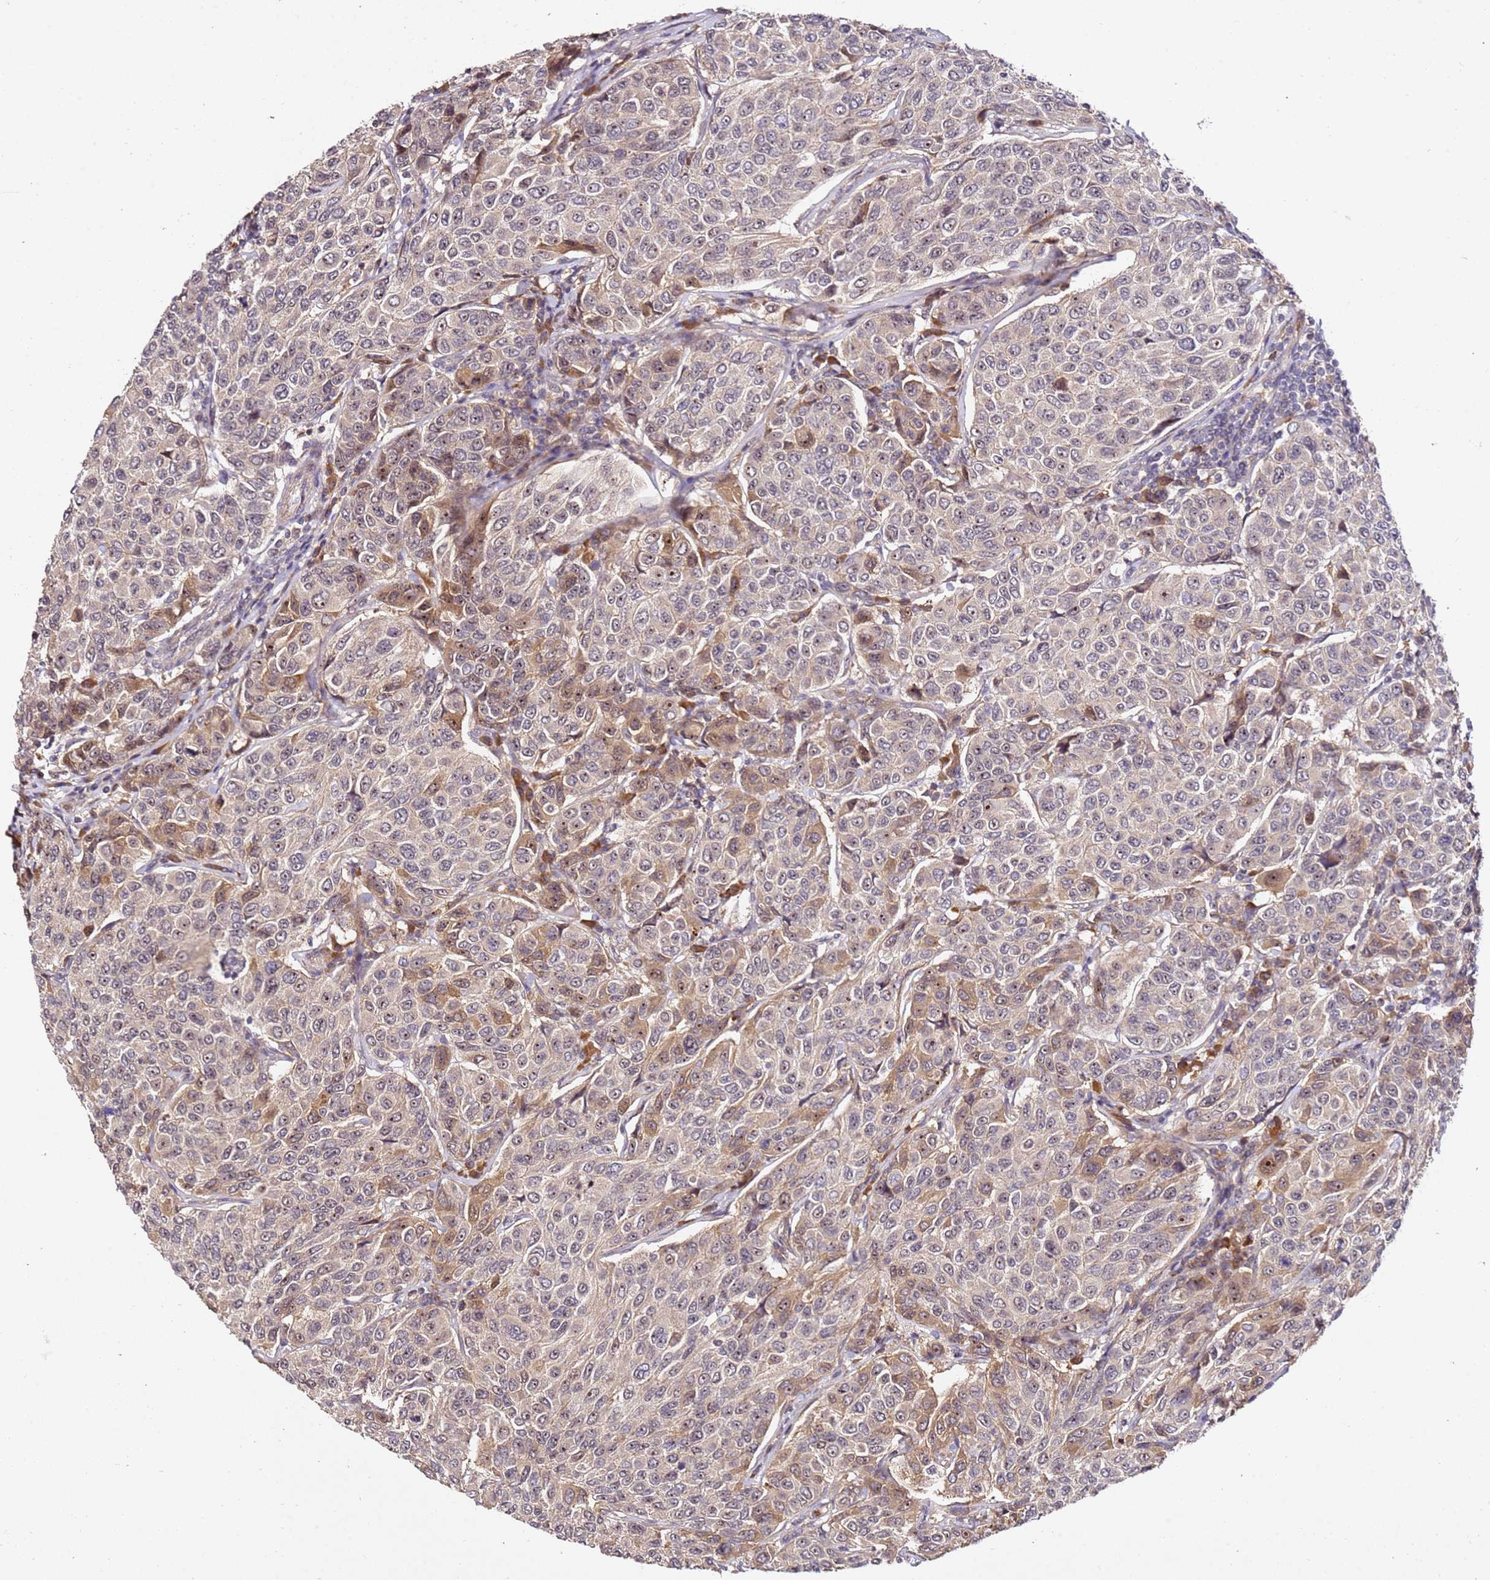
{"staining": {"intensity": "moderate", "quantity": "<25%", "location": "cytoplasmic/membranous,nuclear"}, "tissue": "breast cancer", "cell_type": "Tumor cells", "image_type": "cancer", "snomed": [{"axis": "morphology", "description": "Duct carcinoma"}, {"axis": "topography", "description": "Breast"}], "caption": "High-magnification brightfield microscopy of invasive ductal carcinoma (breast) stained with DAB (3,3'-diaminobenzidine) (brown) and counterstained with hematoxylin (blue). tumor cells exhibit moderate cytoplasmic/membranous and nuclear expression is present in about<25% of cells.", "gene": "DDX27", "patient": {"sex": "female", "age": 55}}